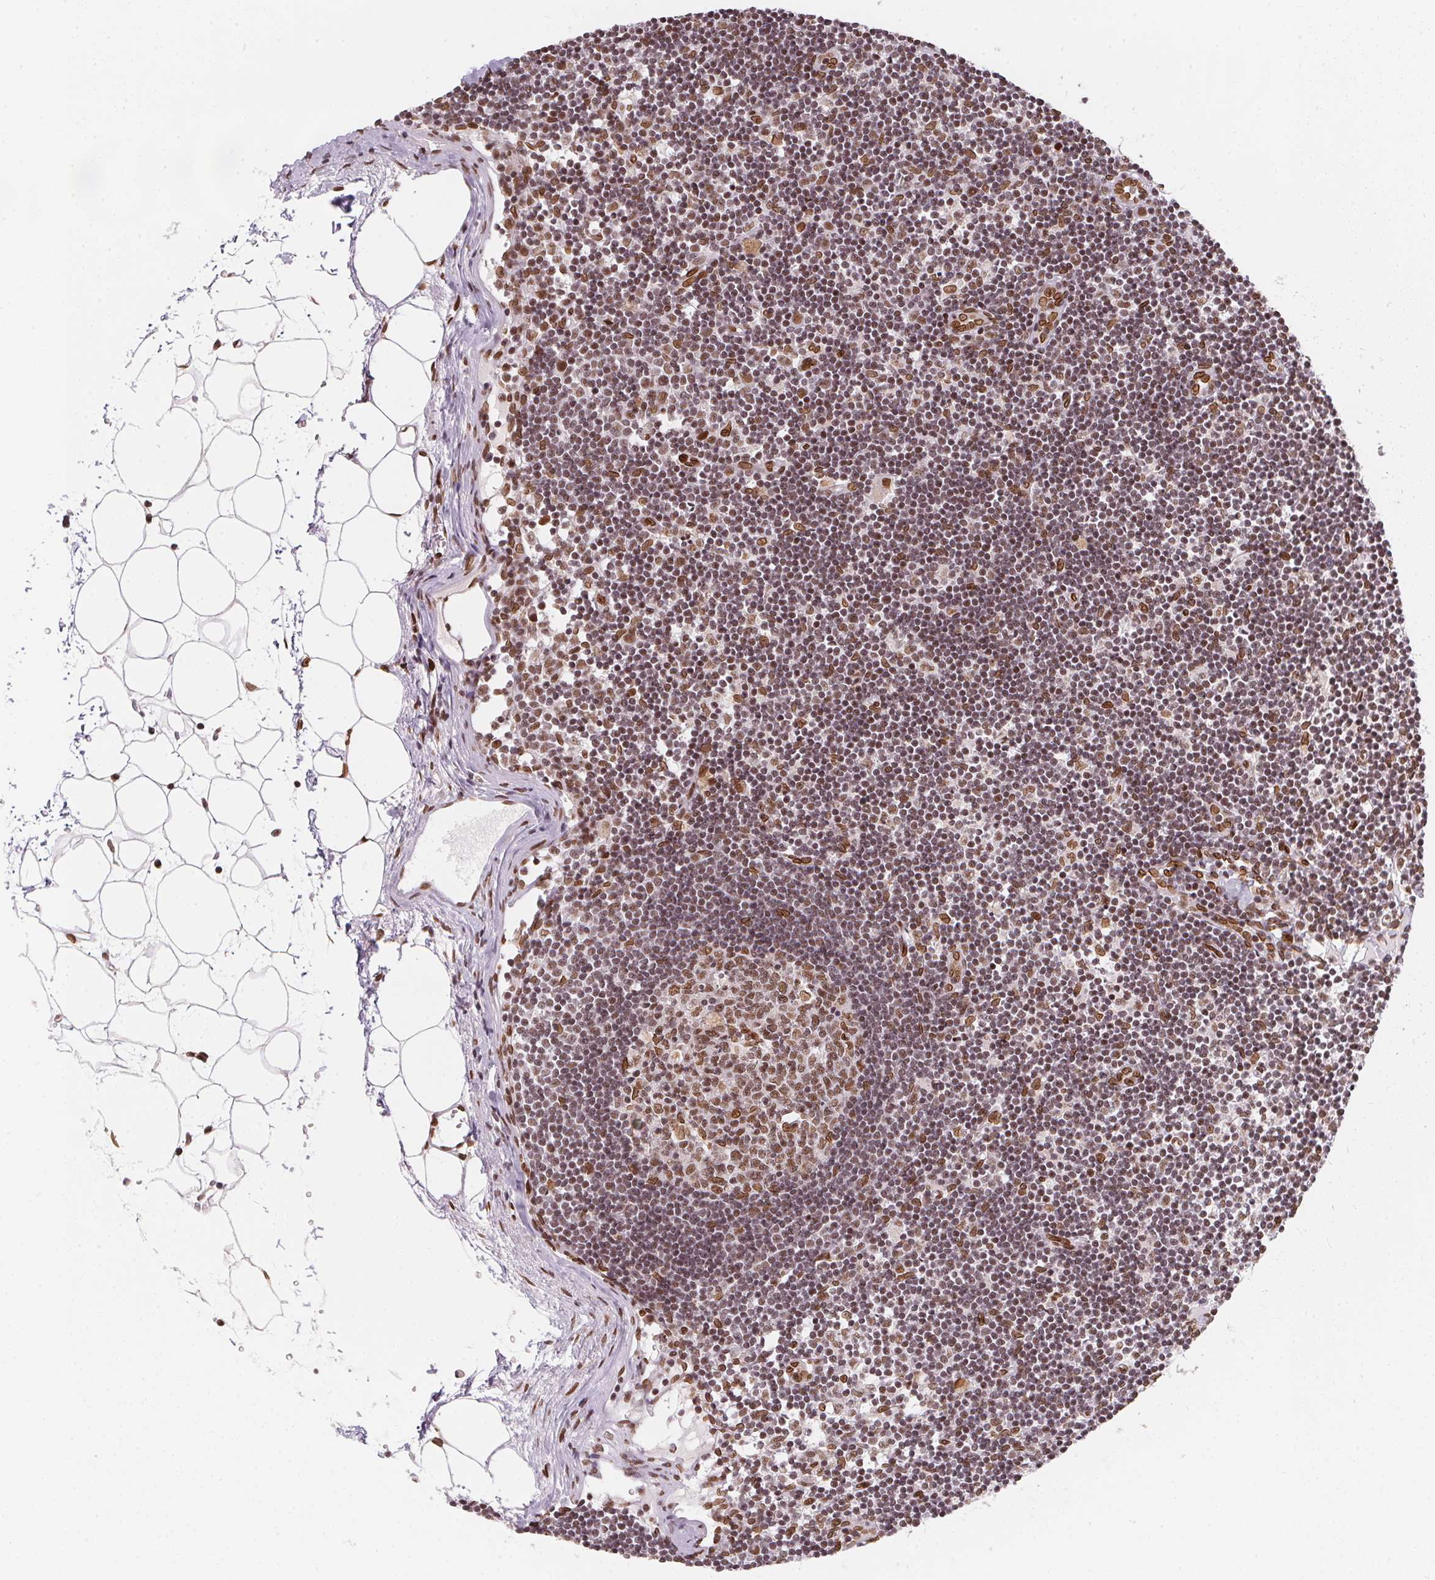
{"staining": {"intensity": "moderate", "quantity": ">75%", "location": "nuclear"}, "tissue": "lymph node", "cell_type": "Germinal center cells", "image_type": "normal", "snomed": [{"axis": "morphology", "description": "Normal tissue, NOS"}, {"axis": "topography", "description": "Lymph node"}], "caption": "Germinal center cells demonstrate medium levels of moderate nuclear expression in approximately >75% of cells in benign human lymph node.", "gene": "SAP30BP", "patient": {"sex": "female", "age": 65}}